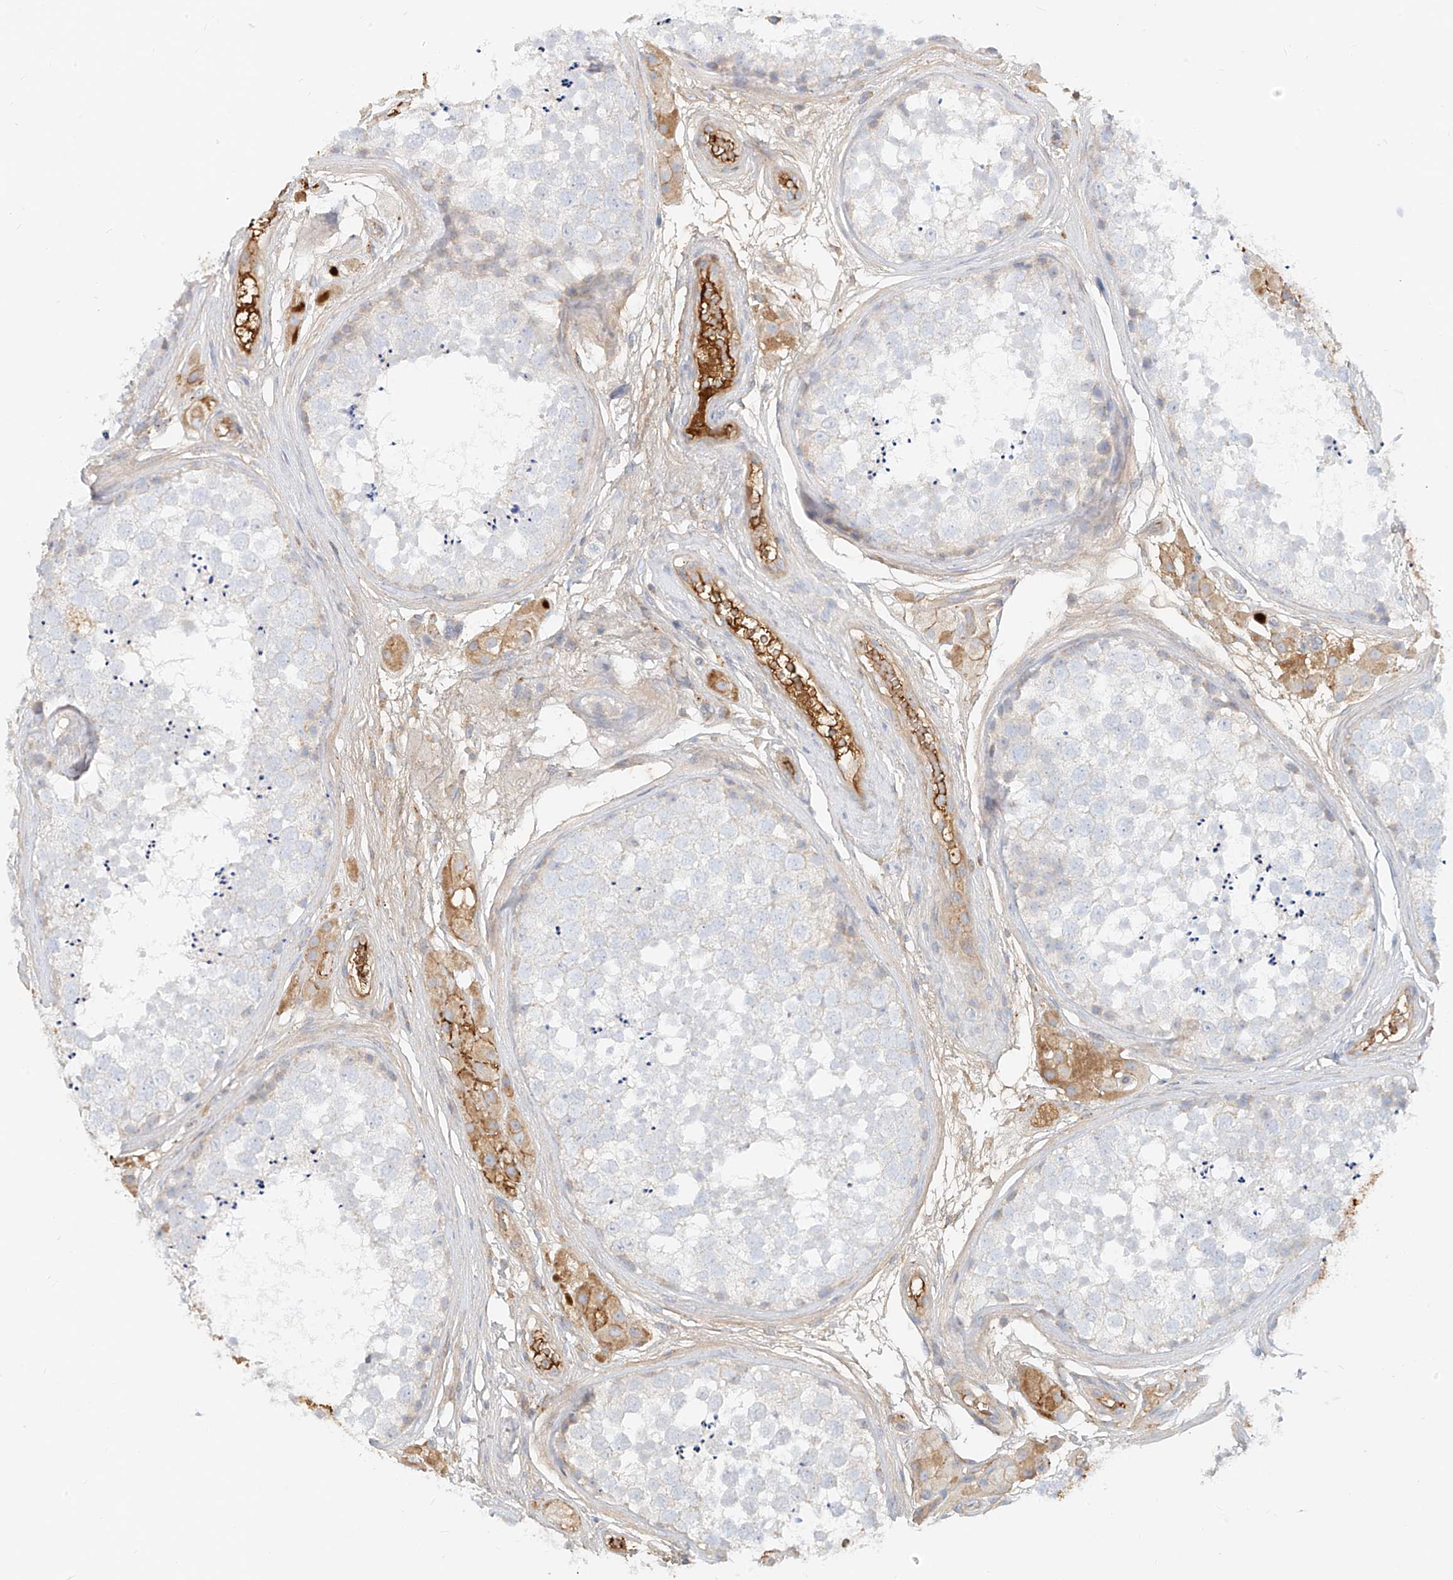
{"staining": {"intensity": "negative", "quantity": "none", "location": "none"}, "tissue": "testis", "cell_type": "Cells in seminiferous ducts", "image_type": "normal", "snomed": [{"axis": "morphology", "description": "Normal tissue, NOS"}, {"axis": "topography", "description": "Testis"}], "caption": "An image of human testis is negative for staining in cells in seminiferous ducts. The staining is performed using DAB brown chromogen with nuclei counter-stained in using hematoxylin.", "gene": "OCSTAMP", "patient": {"sex": "male", "age": 56}}